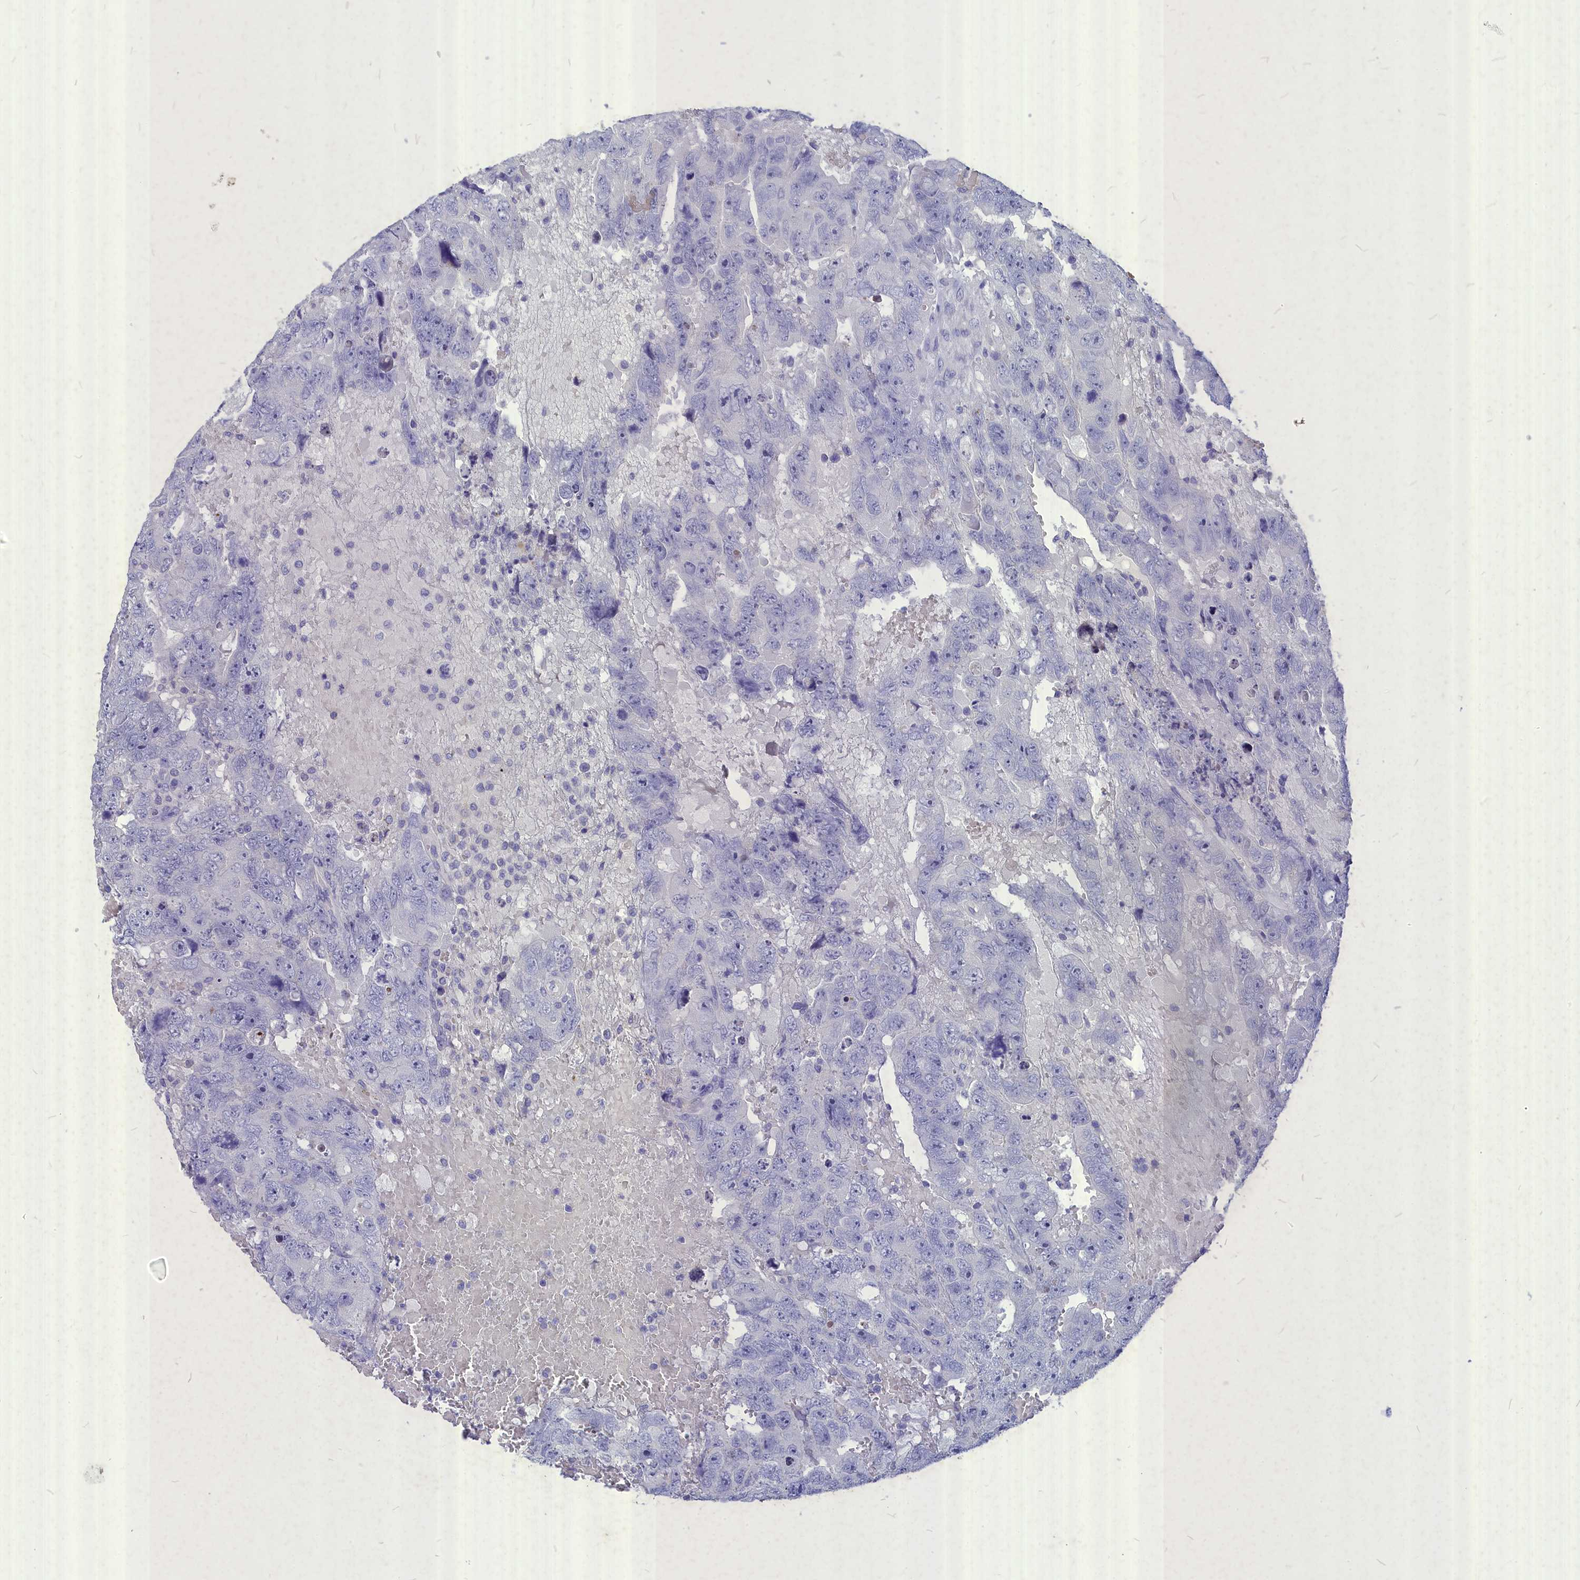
{"staining": {"intensity": "negative", "quantity": "none", "location": "none"}, "tissue": "testis cancer", "cell_type": "Tumor cells", "image_type": "cancer", "snomed": [{"axis": "morphology", "description": "Carcinoma, Embryonal, NOS"}, {"axis": "topography", "description": "Testis"}], "caption": "There is no significant staining in tumor cells of testis cancer (embryonal carcinoma).", "gene": "DEFB119", "patient": {"sex": "male", "age": 45}}